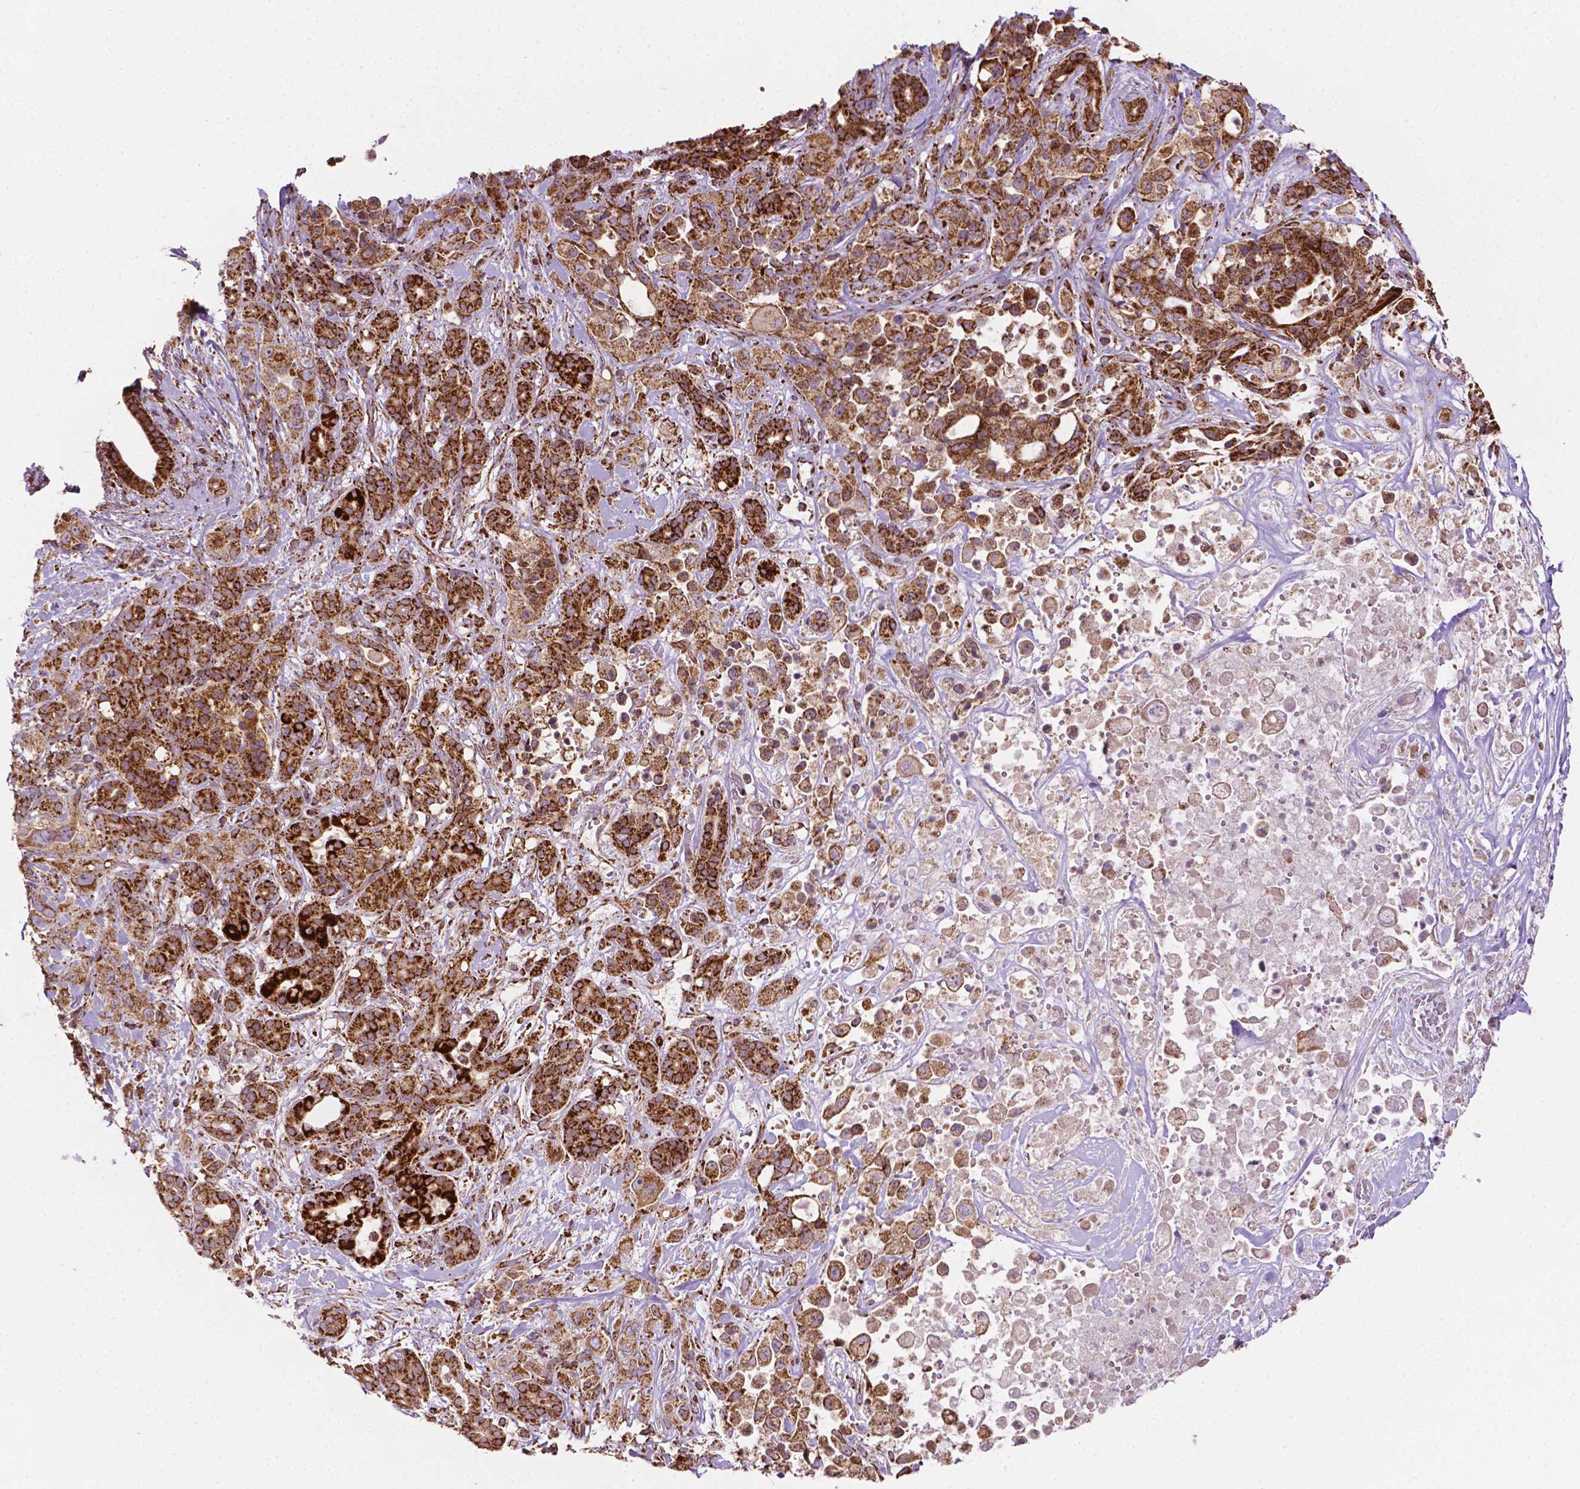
{"staining": {"intensity": "strong", "quantity": ">75%", "location": "cytoplasmic/membranous"}, "tissue": "pancreatic cancer", "cell_type": "Tumor cells", "image_type": "cancer", "snomed": [{"axis": "morphology", "description": "Adenocarcinoma, NOS"}, {"axis": "topography", "description": "Pancreas"}], "caption": "Immunohistochemistry (DAB) staining of pancreatic cancer demonstrates strong cytoplasmic/membranous protein staining in about >75% of tumor cells.", "gene": "ILVBL", "patient": {"sex": "male", "age": 44}}